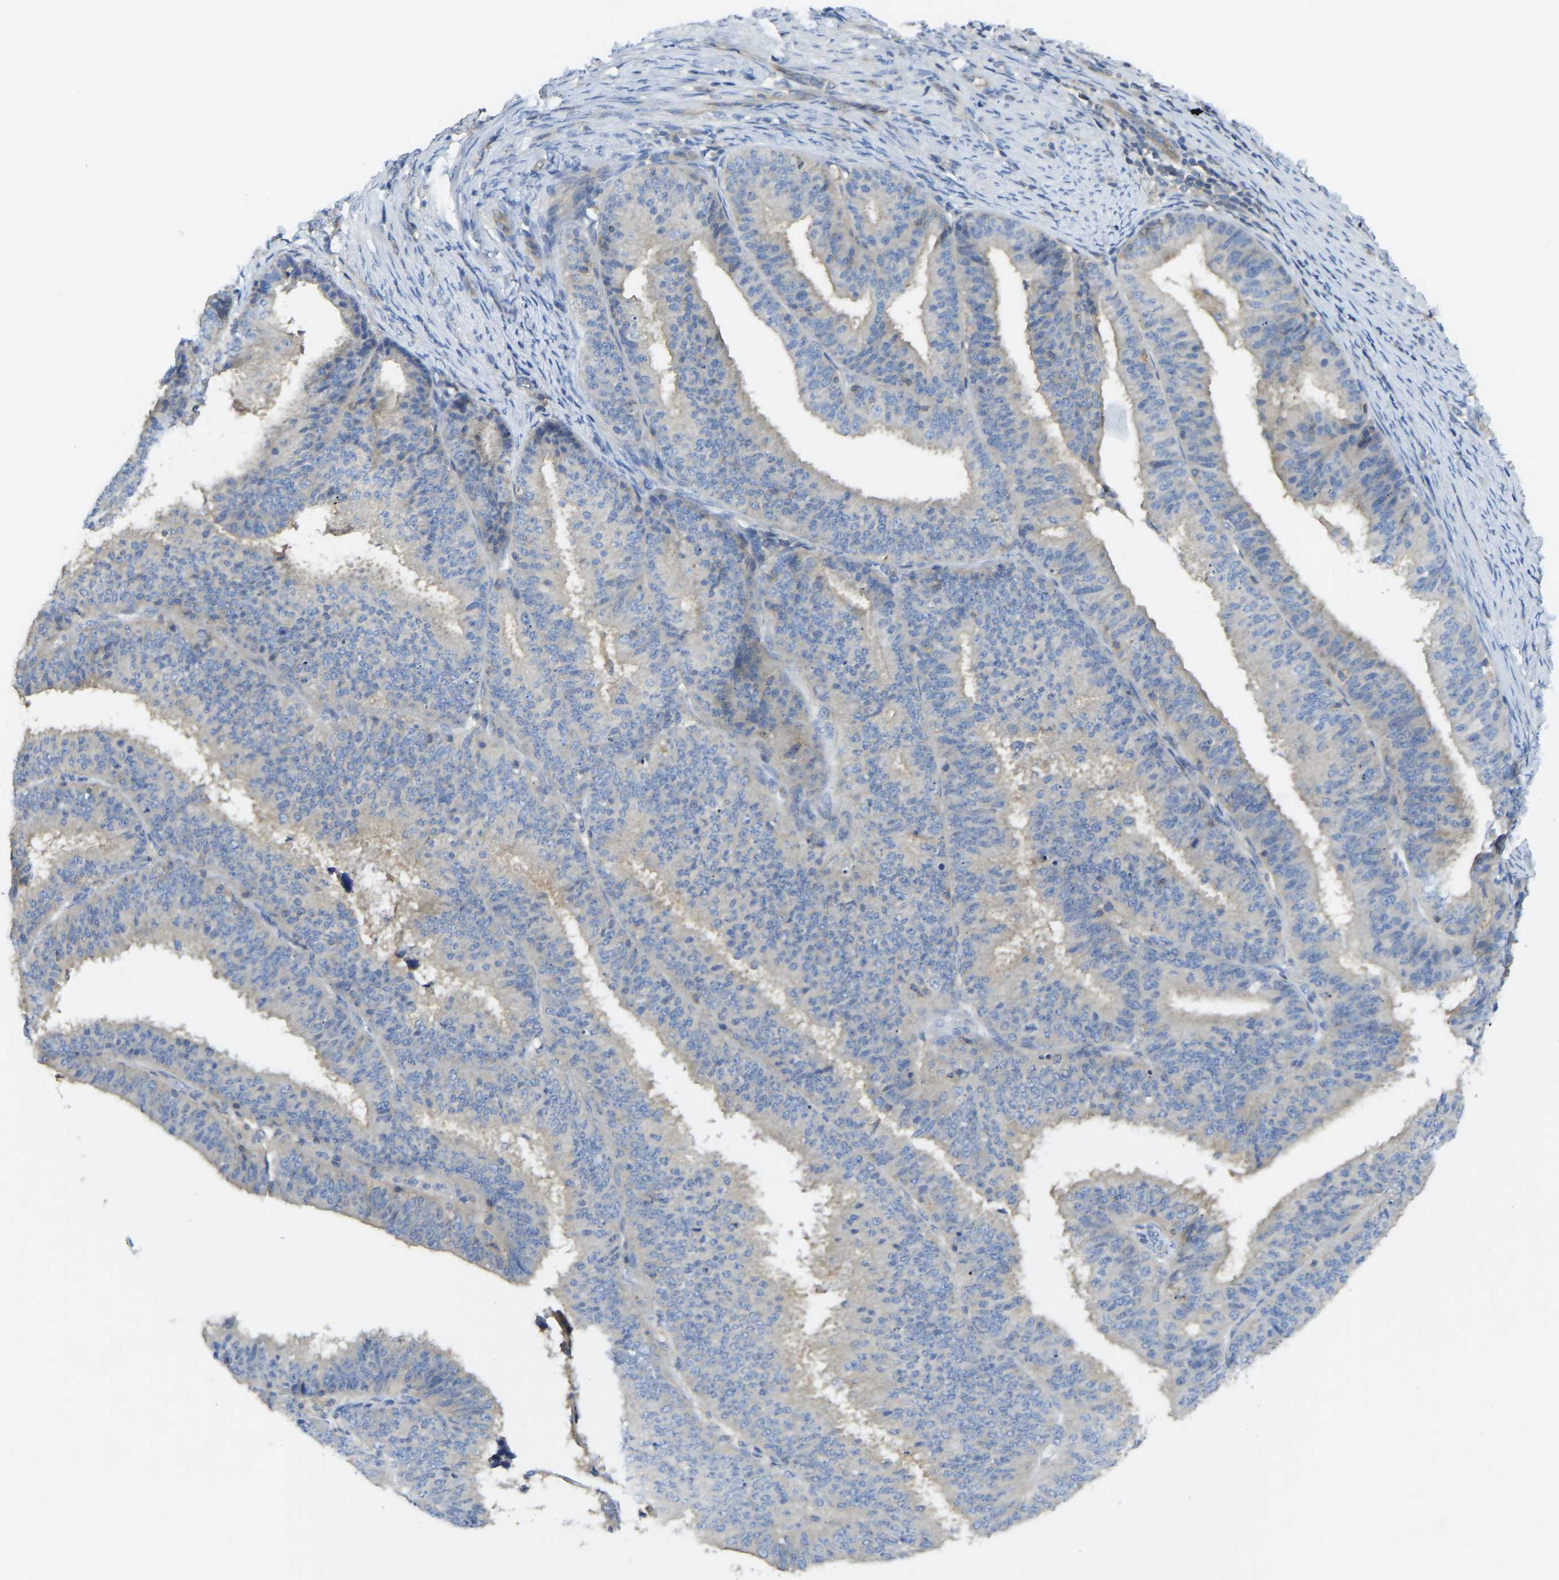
{"staining": {"intensity": "negative", "quantity": "none", "location": "none"}, "tissue": "endometrial cancer", "cell_type": "Tumor cells", "image_type": "cancer", "snomed": [{"axis": "morphology", "description": "Adenocarcinoma, NOS"}, {"axis": "topography", "description": "Endometrium"}], "caption": "Micrograph shows no significant protein expression in tumor cells of endometrial cancer.", "gene": "PPP3CA", "patient": {"sex": "female", "age": 70}}